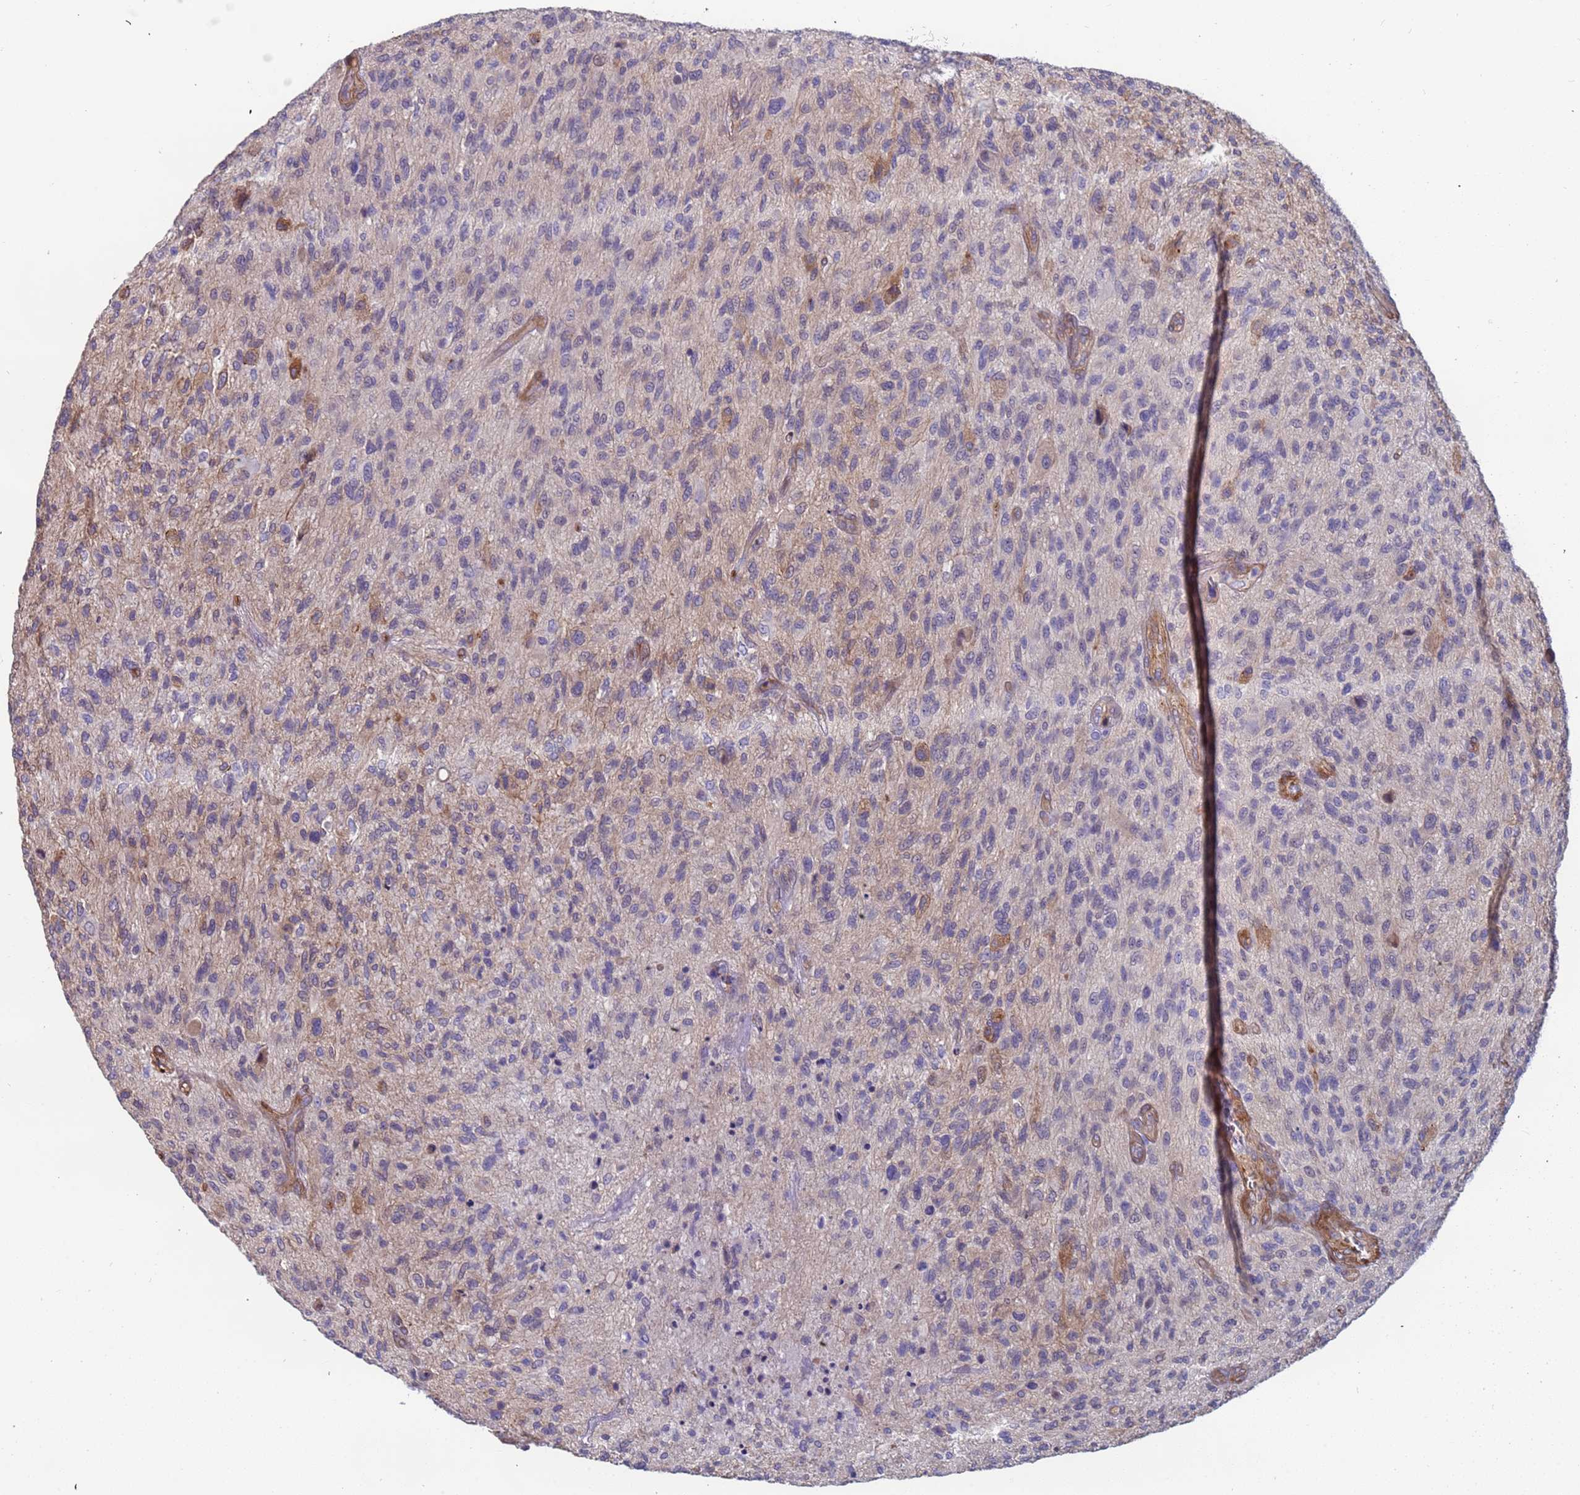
{"staining": {"intensity": "negative", "quantity": "none", "location": "none"}, "tissue": "glioma", "cell_type": "Tumor cells", "image_type": "cancer", "snomed": [{"axis": "morphology", "description": "Glioma, malignant, High grade"}, {"axis": "topography", "description": "Brain"}], "caption": "DAB (3,3'-diaminobenzidine) immunohistochemical staining of glioma shows no significant staining in tumor cells. The staining is performed using DAB (3,3'-diaminobenzidine) brown chromogen with nuclei counter-stained in using hematoxylin.", "gene": "EHD2", "patient": {"sex": "male", "age": 47}}